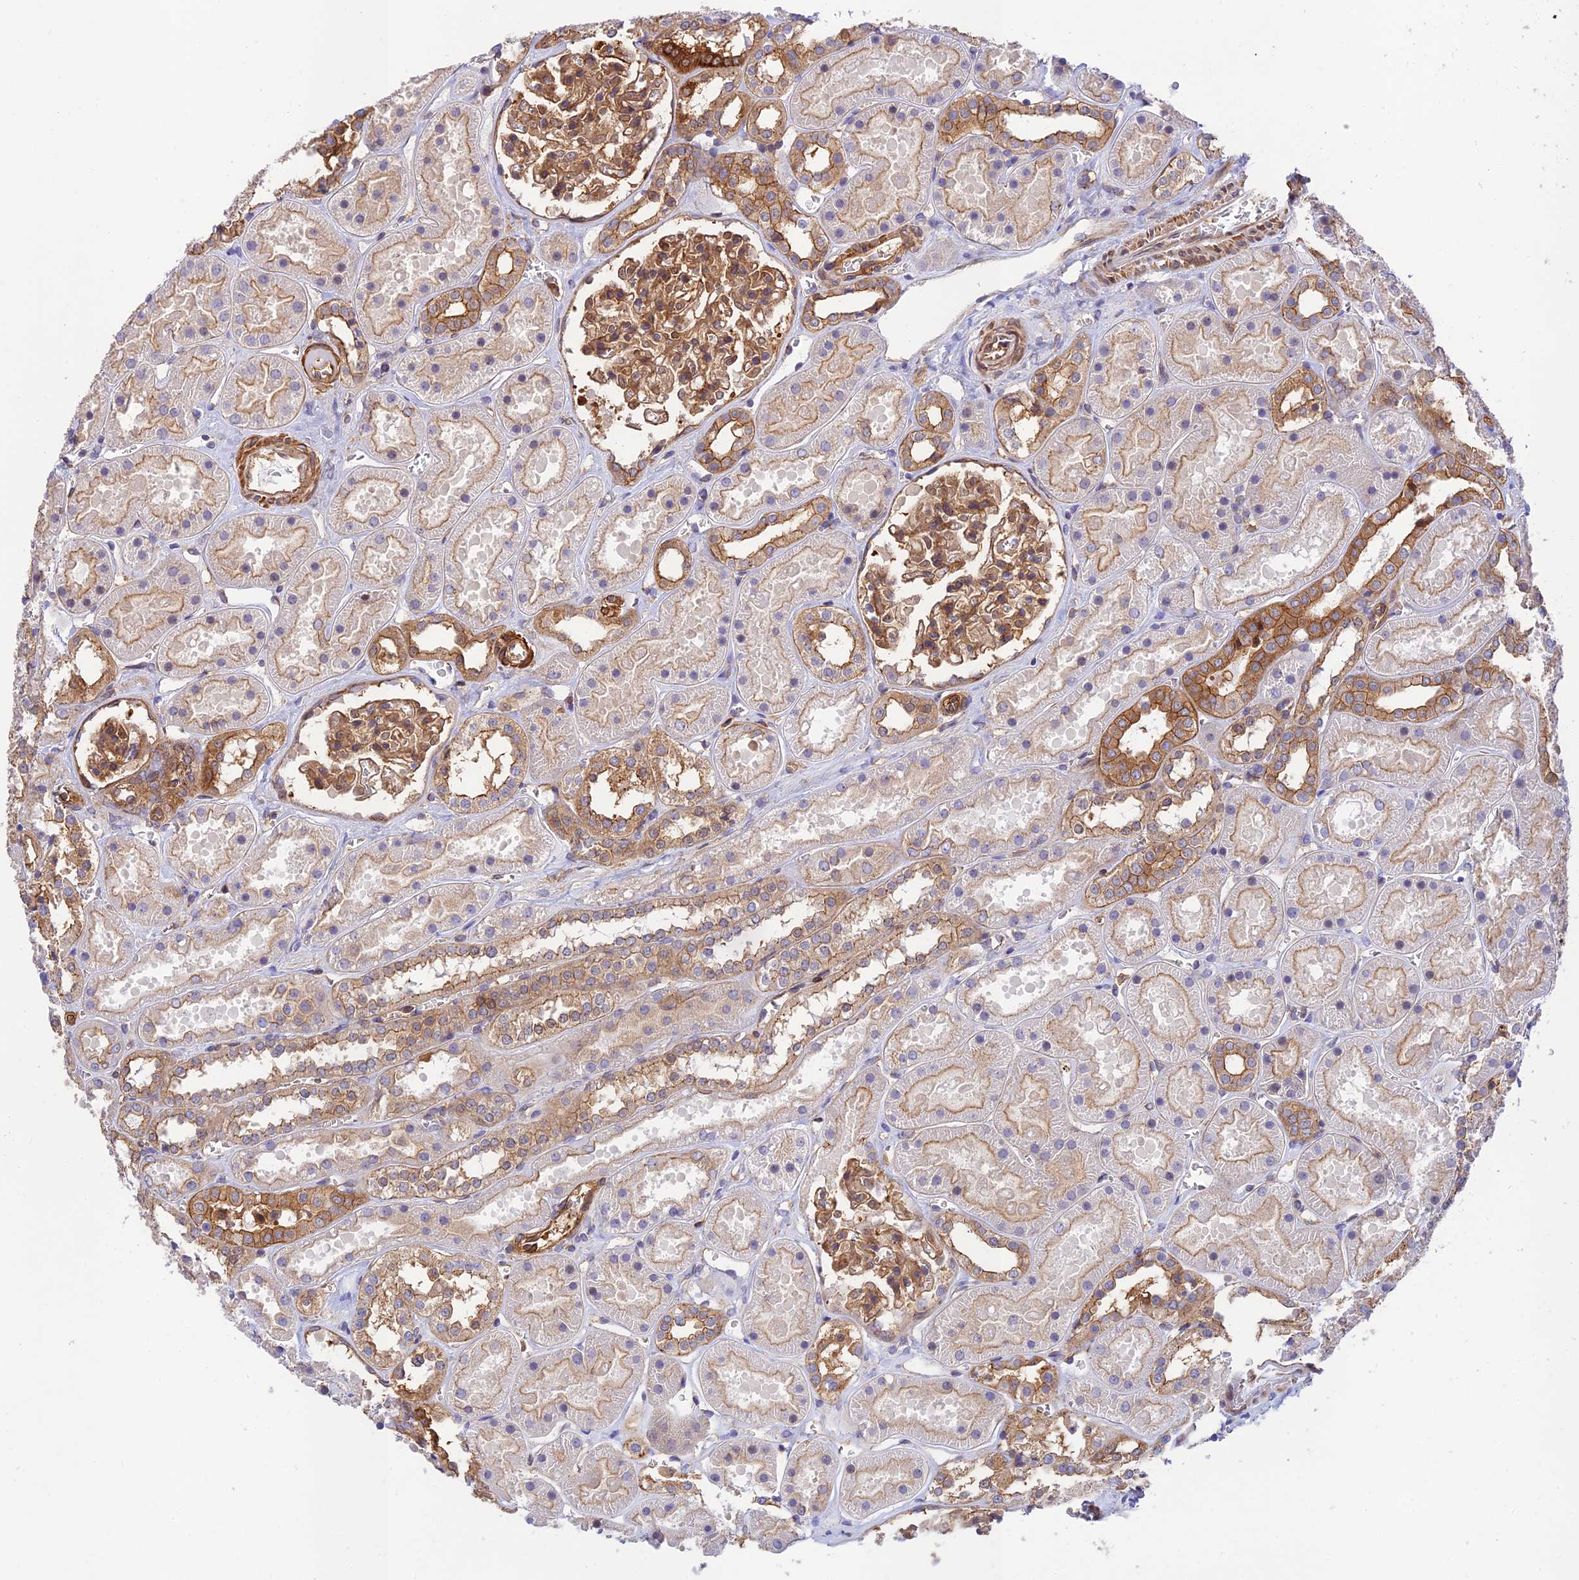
{"staining": {"intensity": "moderate", "quantity": ">75%", "location": "cytoplasmic/membranous"}, "tissue": "kidney", "cell_type": "Cells in glomeruli", "image_type": "normal", "snomed": [{"axis": "morphology", "description": "Normal tissue, NOS"}, {"axis": "topography", "description": "Kidney"}], "caption": "Unremarkable kidney exhibits moderate cytoplasmic/membranous staining in approximately >75% of cells in glomeruli (Stains: DAB (3,3'-diaminobenzidine) in brown, nuclei in blue, Microscopy: brightfield microscopy at high magnification)..", "gene": "PPP1R12C", "patient": {"sex": "female", "age": 41}}